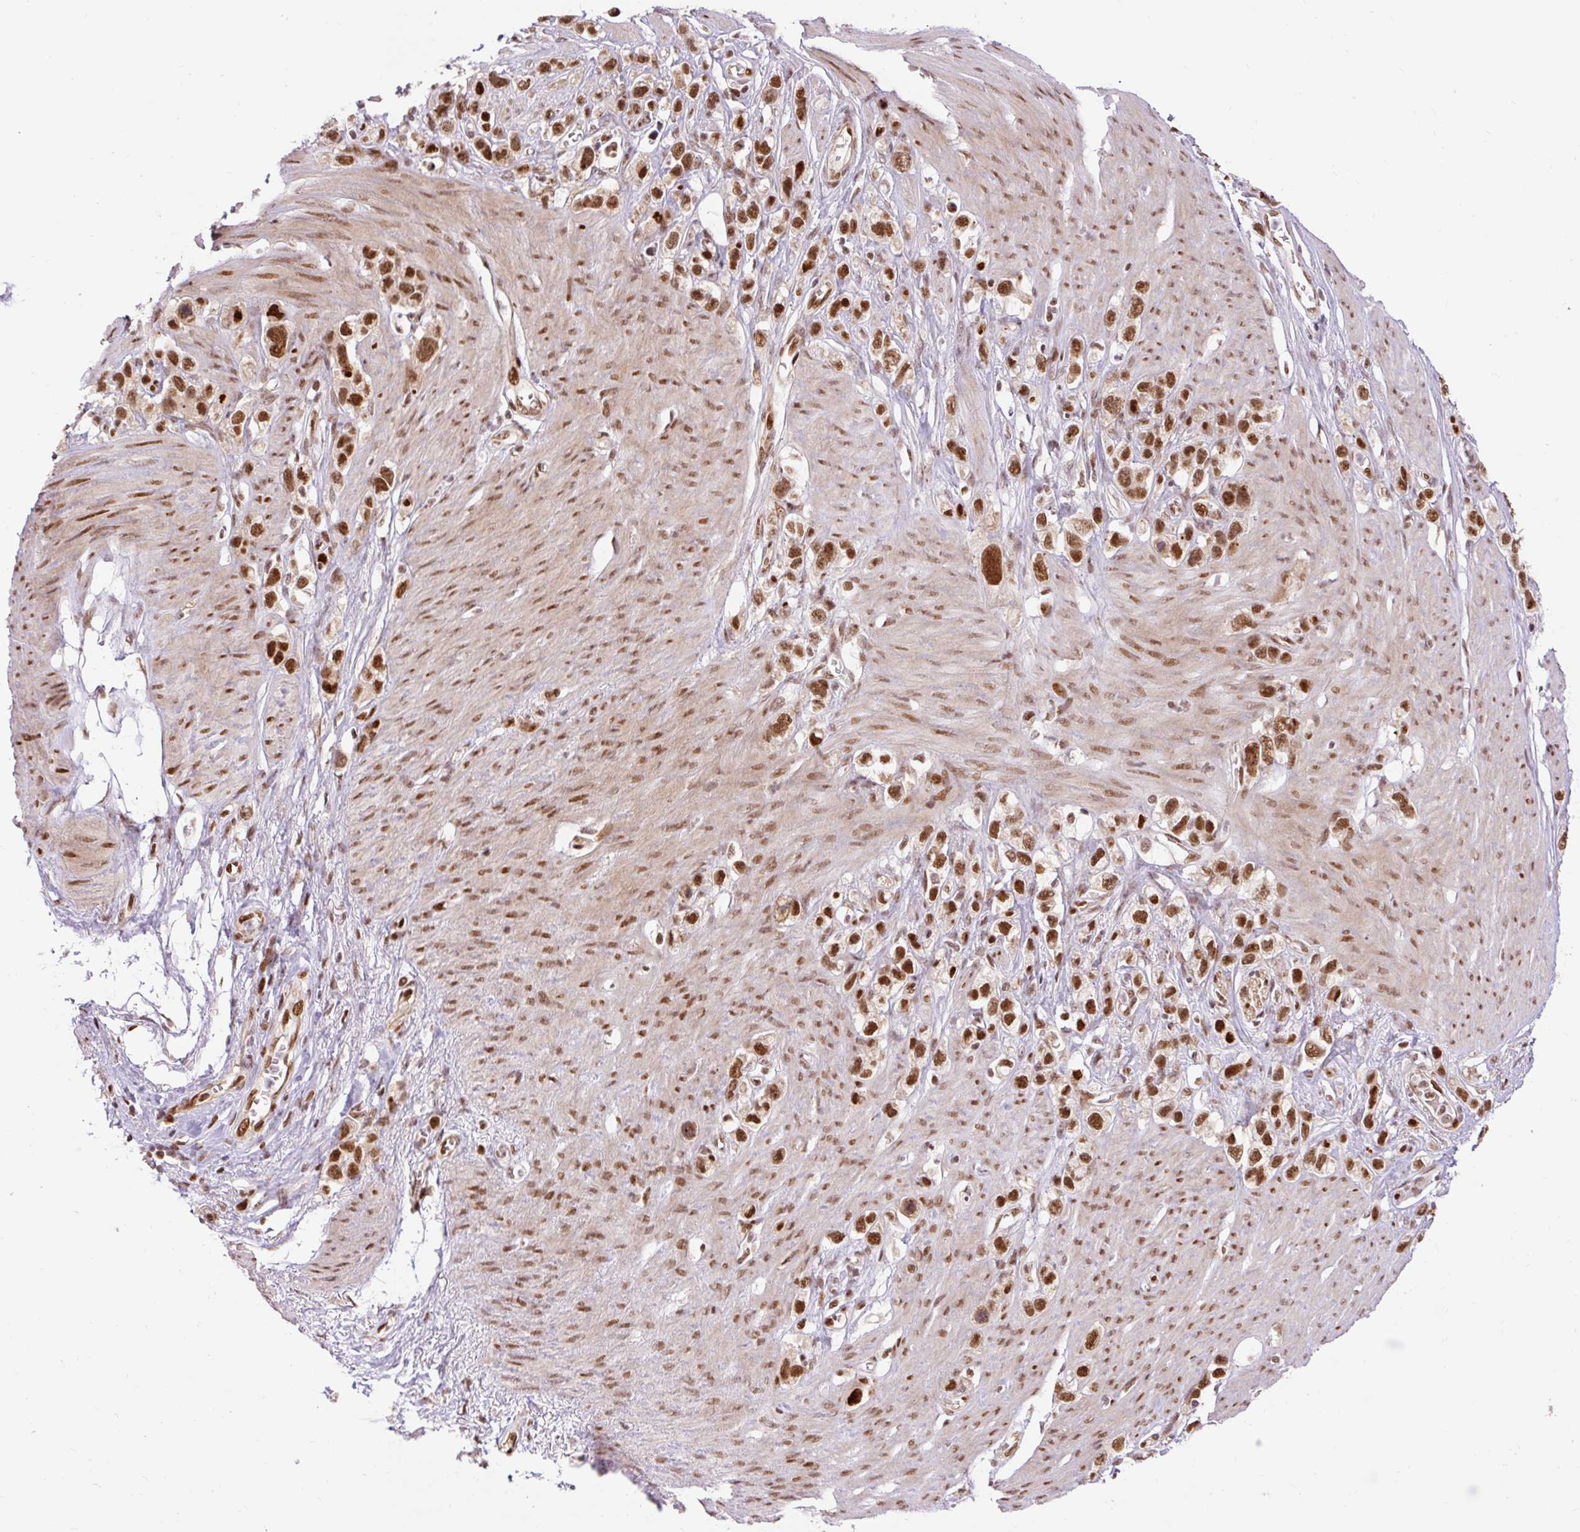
{"staining": {"intensity": "strong", "quantity": ">75%", "location": "nuclear"}, "tissue": "stomach cancer", "cell_type": "Tumor cells", "image_type": "cancer", "snomed": [{"axis": "morphology", "description": "Adenocarcinoma, NOS"}, {"axis": "topography", "description": "Stomach"}], "caption": "Stomach adenocarcinoma was stained to show a protein in brown. There is high levels of strong nuclear staining in approximately >75% of tumor cells. The staining is performed using DAB (3,3'-diaminobenzidine) brown chromogen to label protein expression. The nuclei are counter-stained blue using hematoxylin.", "gene": "MECOM", "patient": {"sex": "female", "age": 65}}